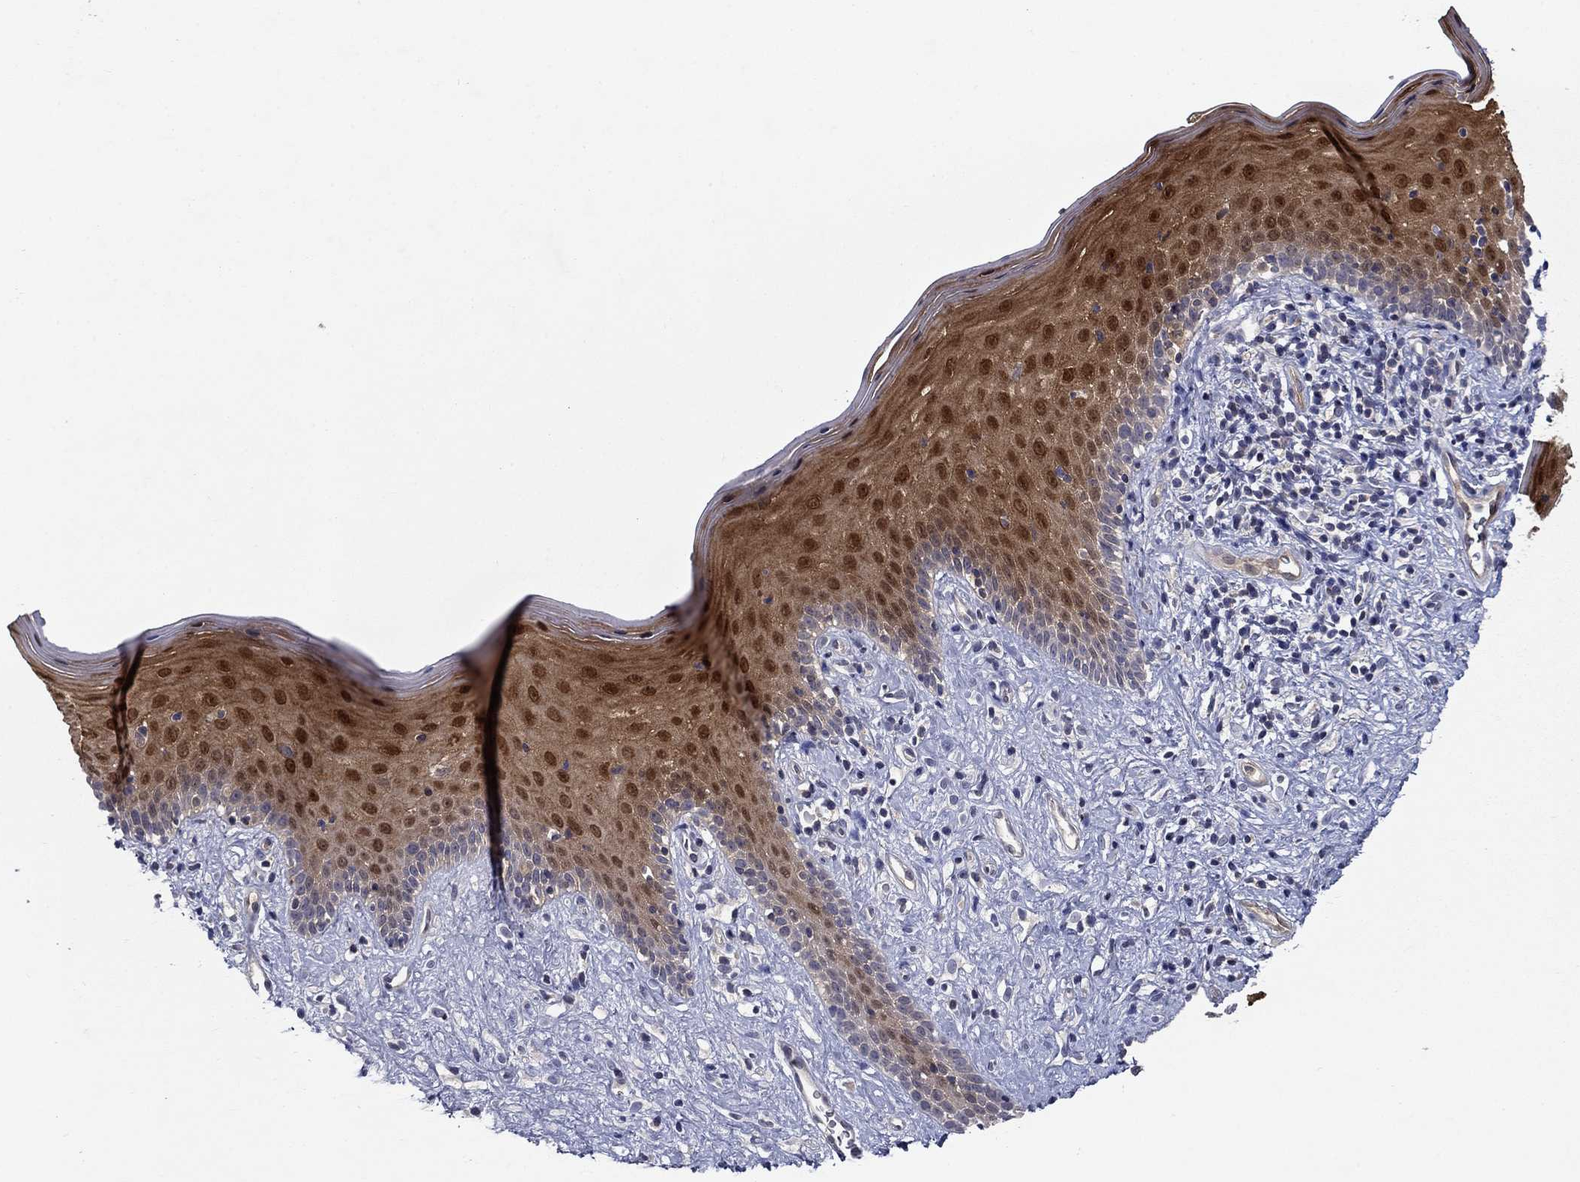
{"staining": {"intensity": "strong", "quantity": ">75%", "location": "cytoplasmic/membranous,nuclear"}, "tissue": "vagina", "cell_type": "Squamous epithelial cells", "image_type": "normal", "snomed": [{"axis": "morphology", "description": "Normal tissue, NOS"}, {"axis": "topography", "description": "Vagina"}], "caption": "IHC staining of unremarkable vagina, which exhibits high levels of strong cytoplasmic/membranous,nuclear expression in approximately >75% of squamous epithelial cells indicating strong cytoplasmic/membranous,nuclear protein expression. The staining was performed using DAB (3,3'-diaminobenzidine) (brown) for protein detection and nuclei were counterstained in hematoxylin (blue).", "gene": "GLTP", "patient": {"sex": "female", "age": 47}}